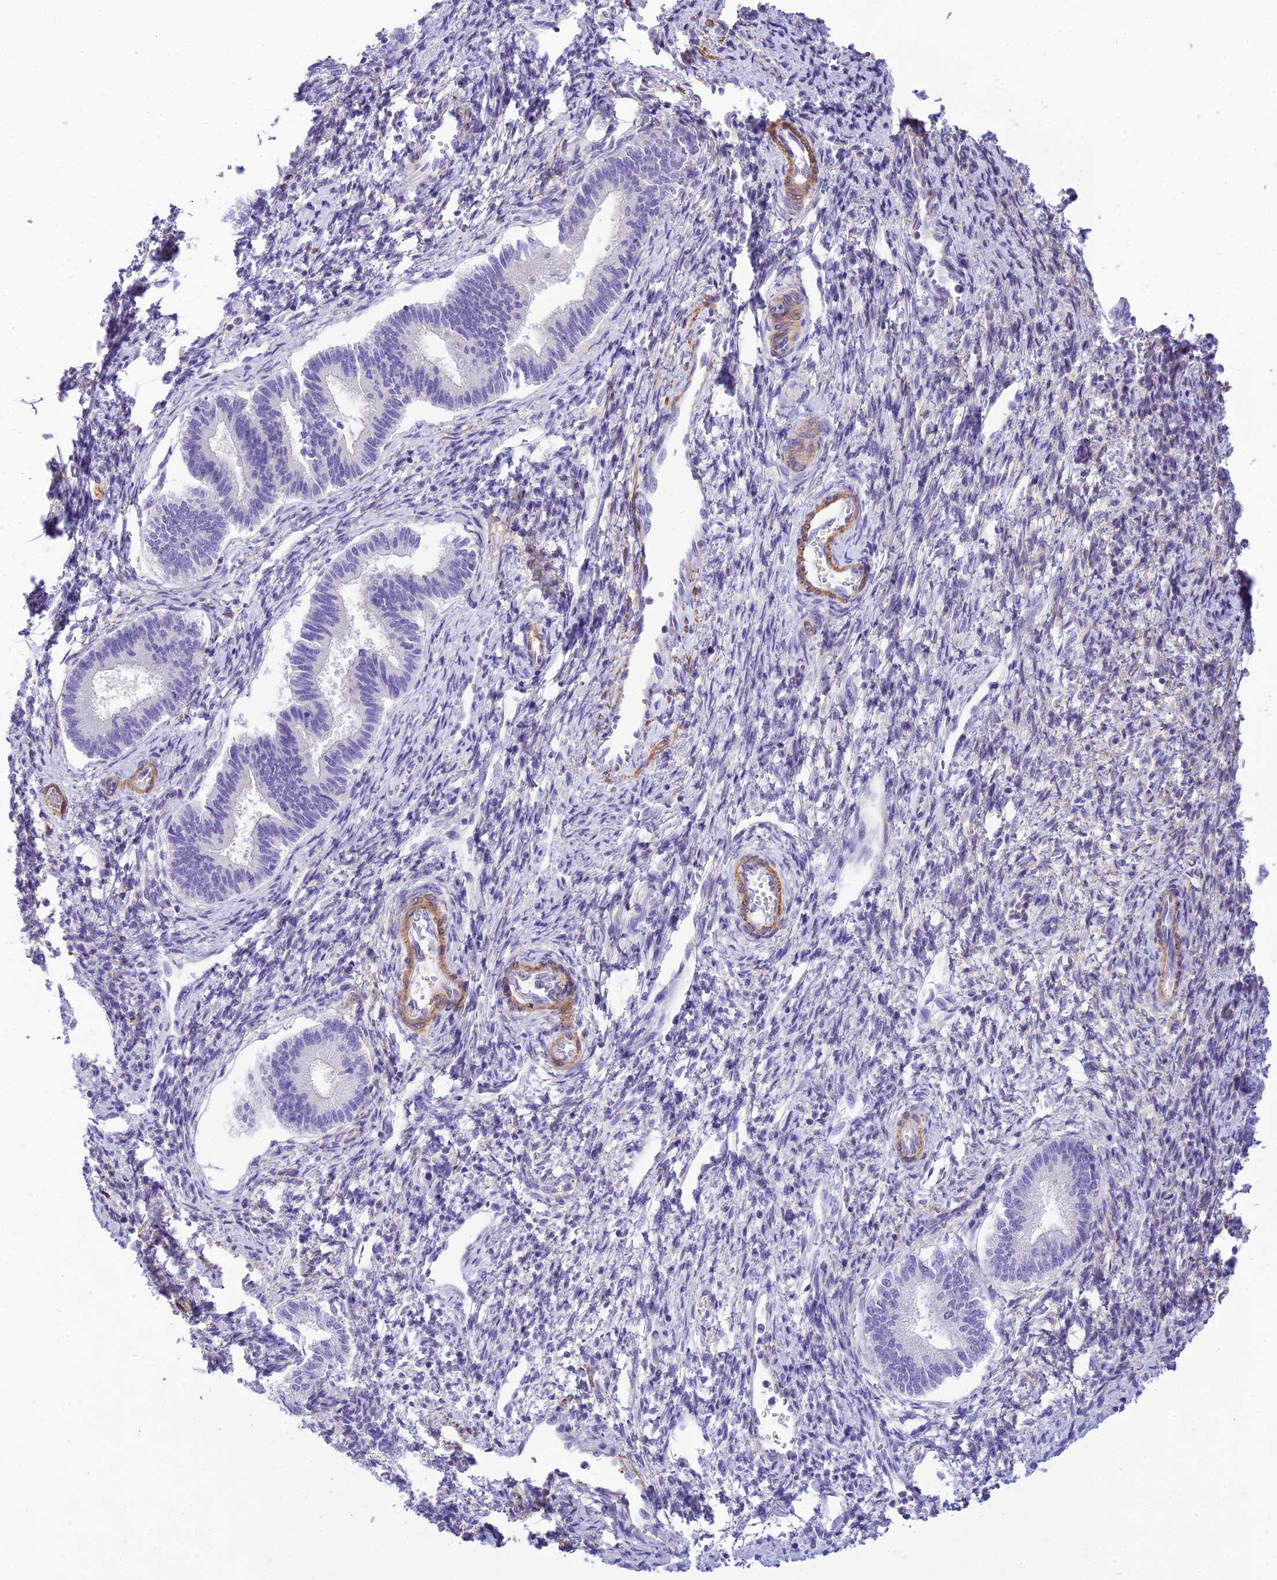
{"staining": {"intensity": "negative", "quantity": "none", "location": "none"}, "tissue": "endometrium", "cell_type": "Cells in endometrial stroma", "image_type": "normal", "snomed": [{"axis": "morphology", "description": "Normal tissue, NOS"}, {"axis": "topography", "description": "Endometrium"}], "caption": "IHC of unremarkable human endometrium shows no staining in cells in endometrial stroma.", "gene": "FBXW4", "patient": {"sex": "female", "age": 25}}